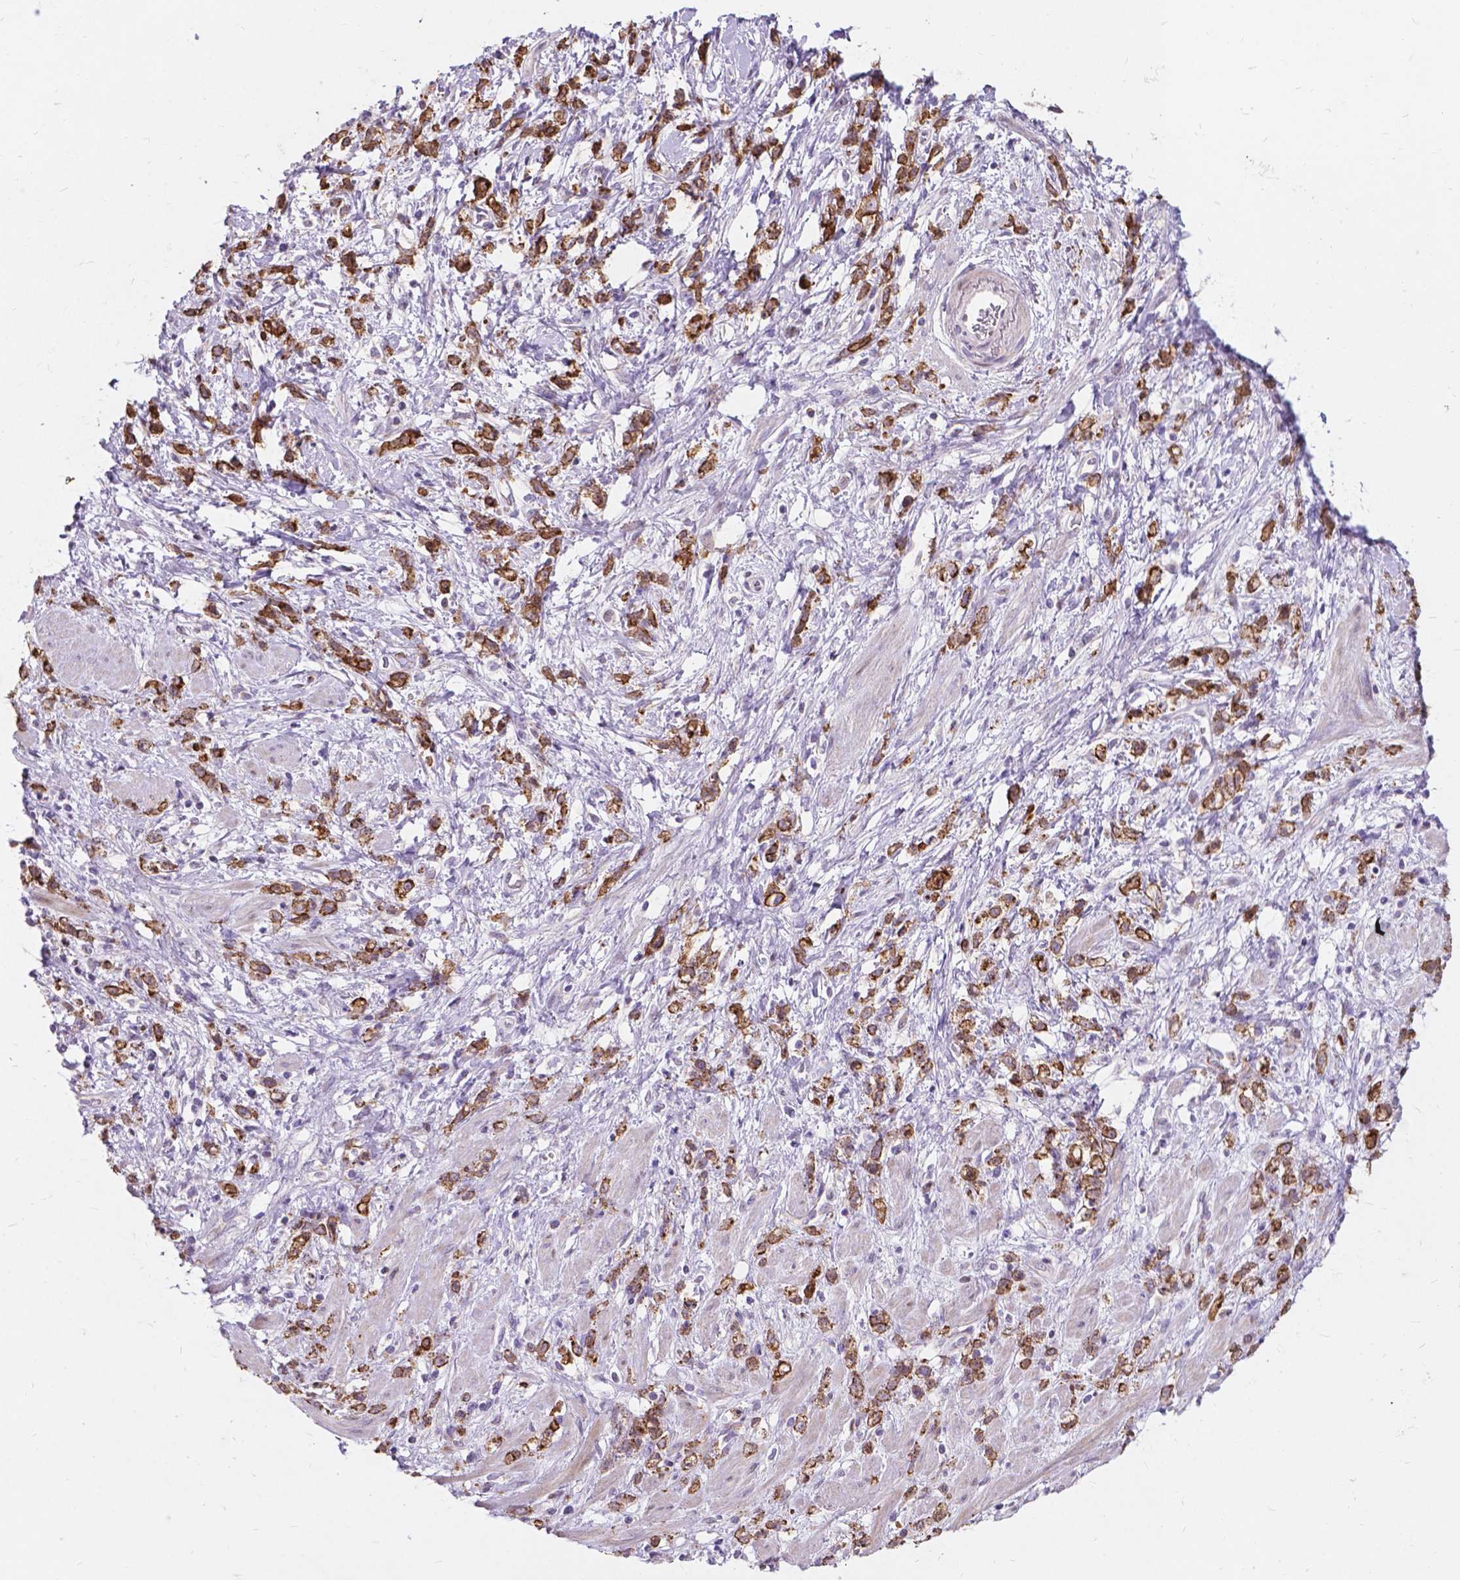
{"staining": {"intensity": "moderate", "quantity": ">75%", "location": "cytoplasmic/membranous"}, "tissue": "stomach cancer", "cell_type": "Tumor cells", "image_type": "cancer", "snomed": [{"axis": "morphology", "description": "Adenocarcinoma, NOS"}, {"axis": "topography", "description": "Stomach"}], "caption": "DAB immunohistochemical staining of human stomach cancer shows moderate cytoplasmic/membranous protein staining in about >75% of tumor cells.", "gene": "MYH14", "patient": {"sex": "female", "age": 60}}